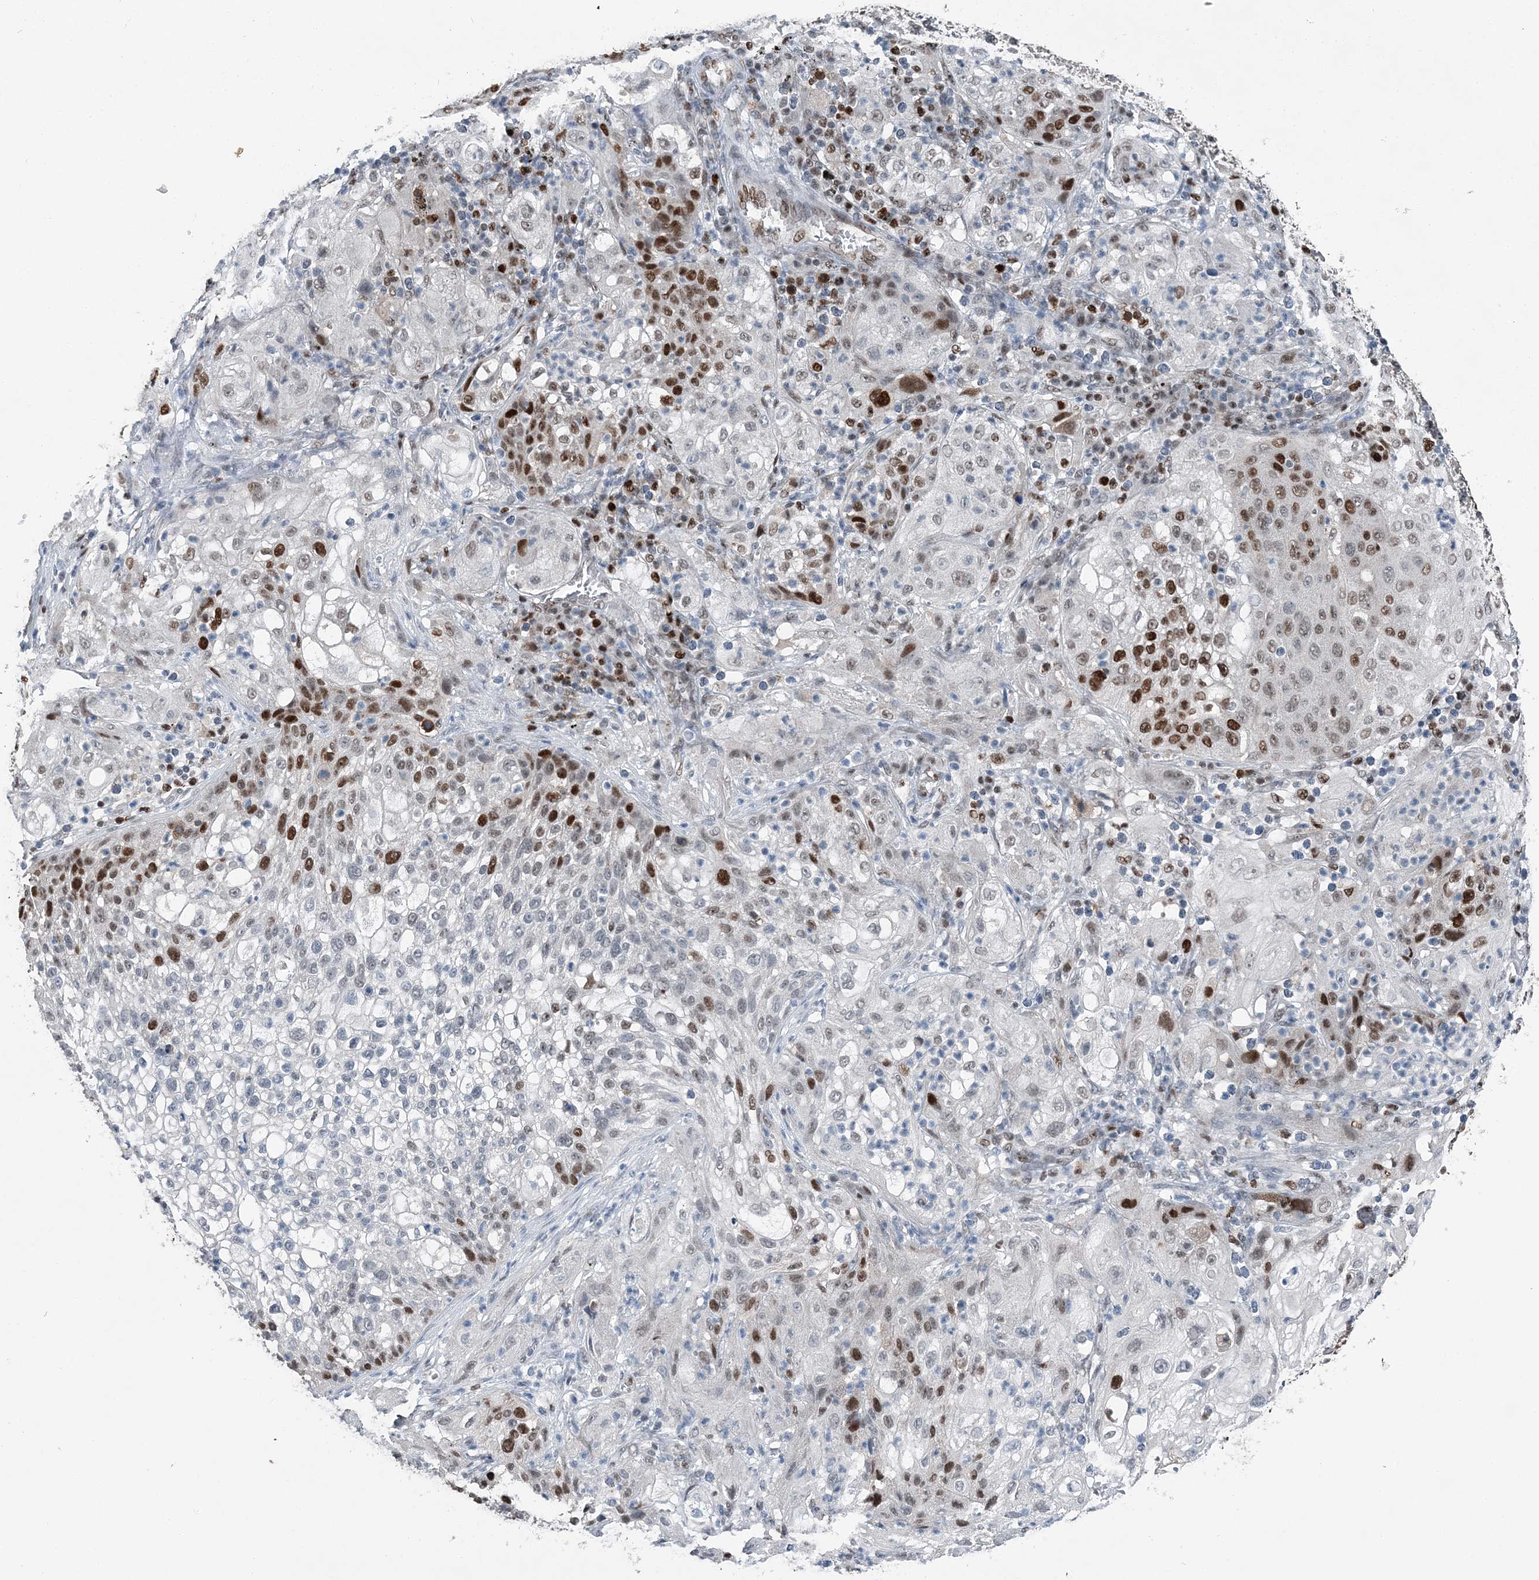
{"staining": {"intensity": "moderate", "quantity": "25%-75%", "location": "nuclear"}, "tissue": "lung cancer", "cell_type": "Tumor cells", "image_type": "cancer", "snomed": [{"axis": "morphology", "description": "Inflammation, NOS"}, {"axis": "morphology", "description": "Squamous cell carcinoma, NOS"}, {"axis": "topography", "description": "Lymph node"}, {"axis": "topography", "description": "Soft tissue"}, {"axis": "topography", "description": "Lung"}], "caption": "Lung cancer tissue exhibits moderate nuclear positivity in about 25%-75% of tumor cells", "gene": "HAT1", "patient": {"sex": "male", "age": 66}}